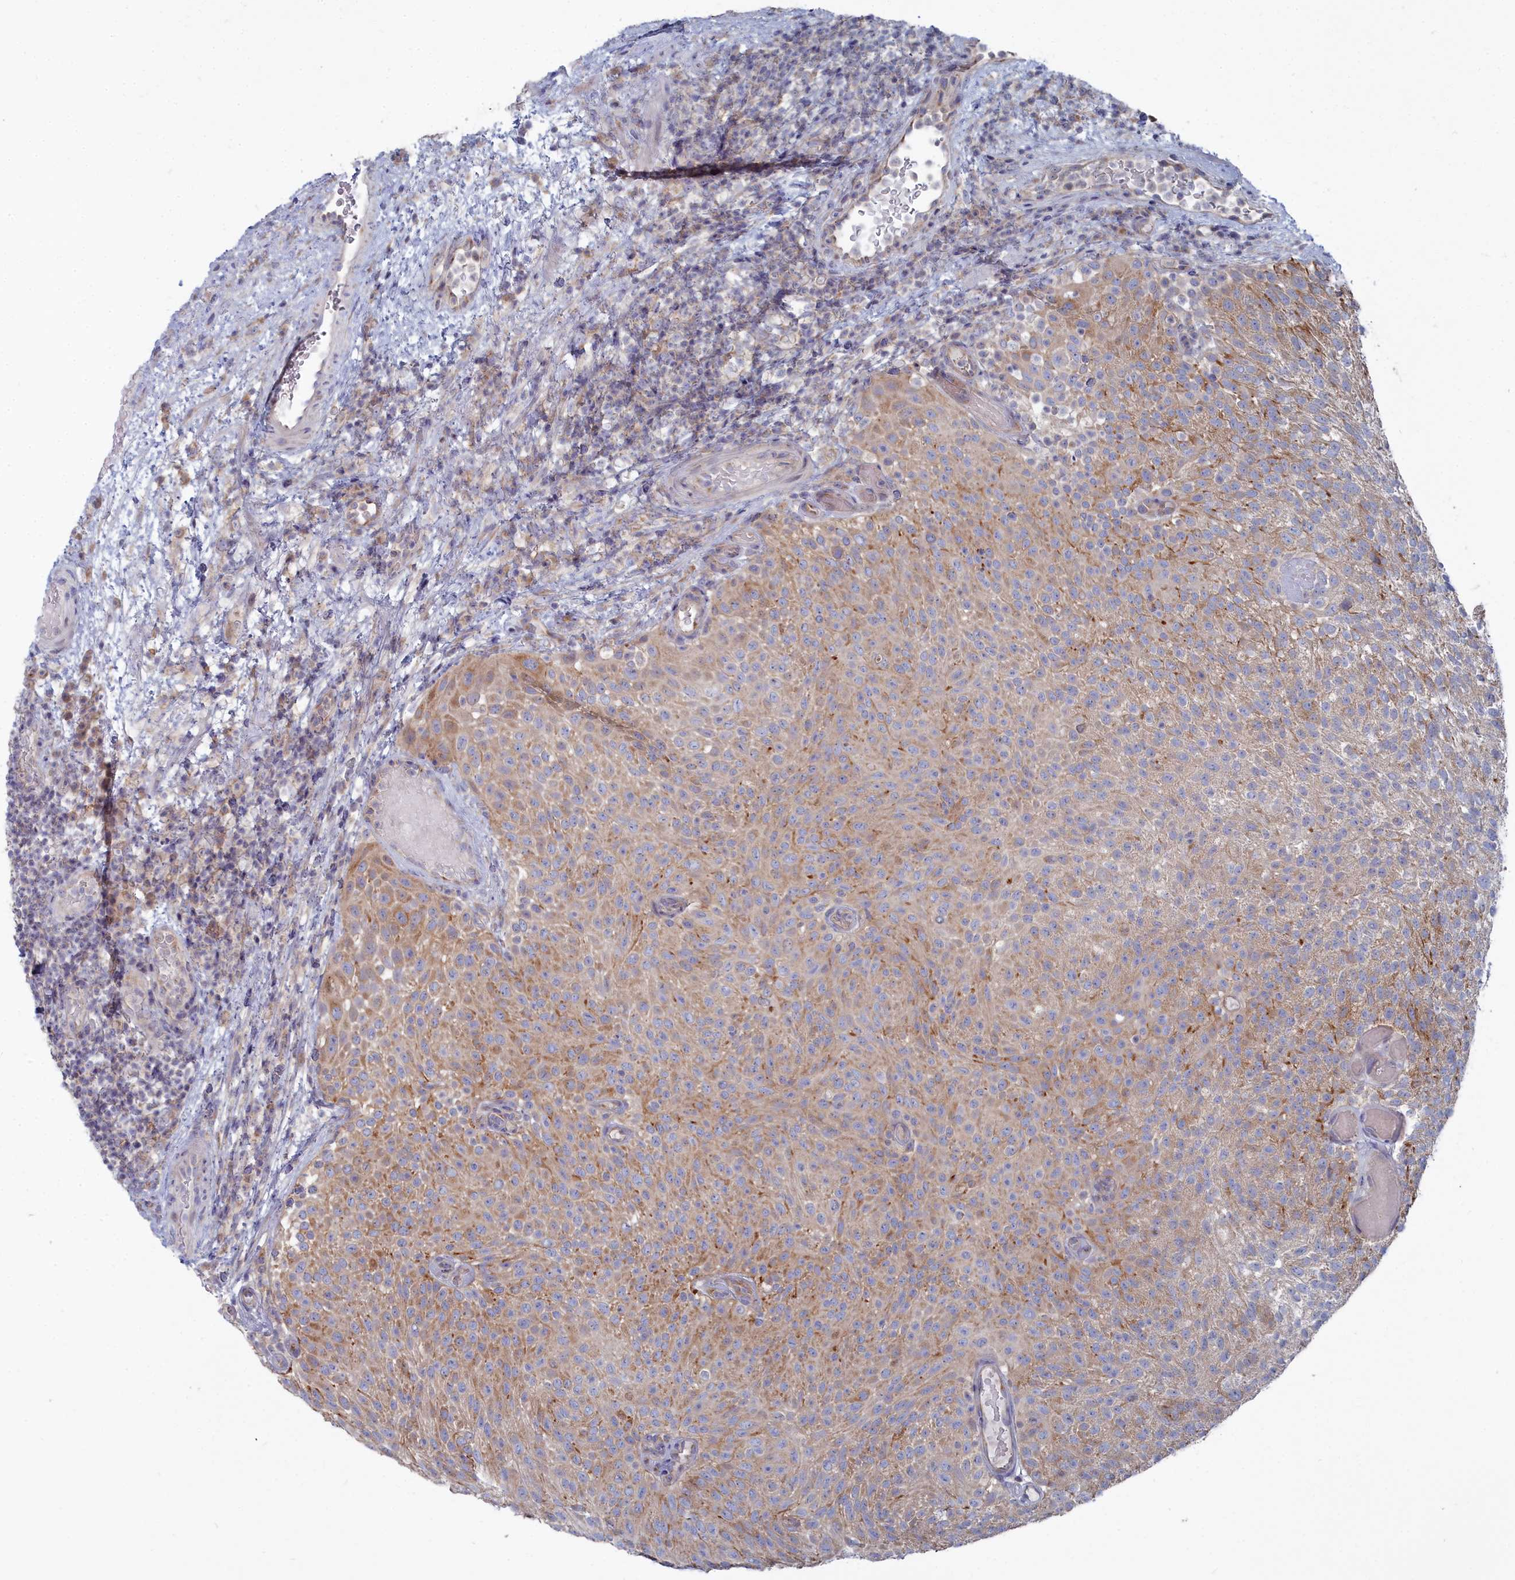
{"staining": {"intensity": "moderate", "quantity": ">75%", "location": "cytoplasmic/membranous"}, "tissue": "urothelial cancer", "cell_type": "Tumor cells", "image_type": "cancer", "snomed": [{"axis": "morphology", "description": "Urothelial carcinoma, Low grade"}, {"axis": "topography", "description": "Urinary bladder"}], "caption": "Urothelial cancer stained with DAB (3,3'-diaminobenzidine) immunohistochemistry (IHC) shows medium levels of moderate cytoplasmic/membranous positivity in about >75% of tumor cells. Immunohistochemistry stains the protein in brown and the nuclei are stained blue.", "gene": "CCDC149", "patient": {"sex": "male", "age": 78}}